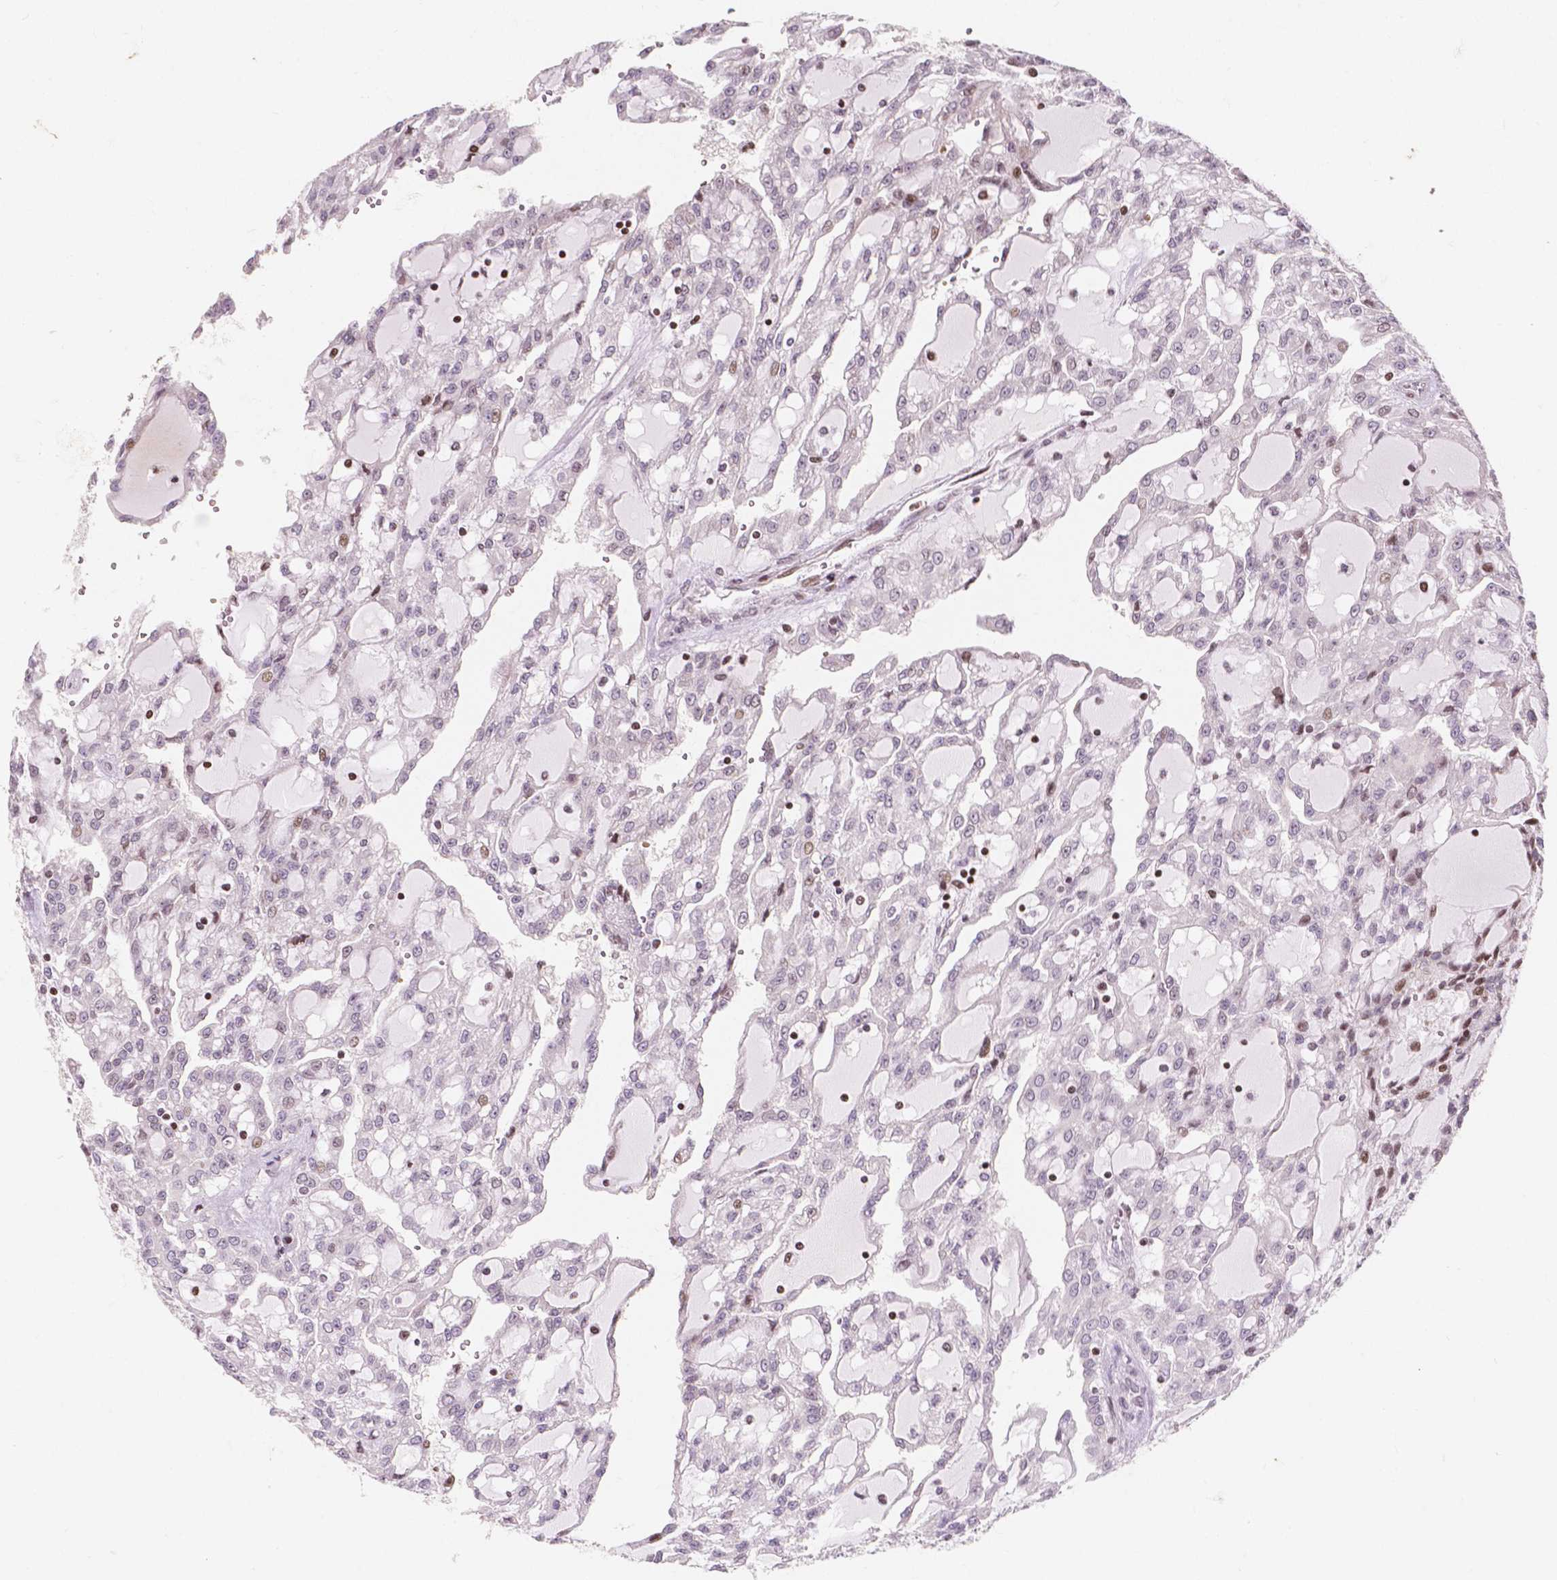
{"staining": {"intensity": "negative", "quantity": "none", "location": "none"}, "tissue": "renal cancer", "cell_type": "Tumor cells", "image_type": "cancer", "snomed": [{"axis": "morphology", "description": "Adenocarcinoma, NOS"}, {"axis": "topography", "description": "Kidney"}], "caption": "The image demonstrates no staining of tumor cells in adenocarcinoma (renal).", "gene": "PTPN18", "patient": {"sex": "male", "age": 63}}